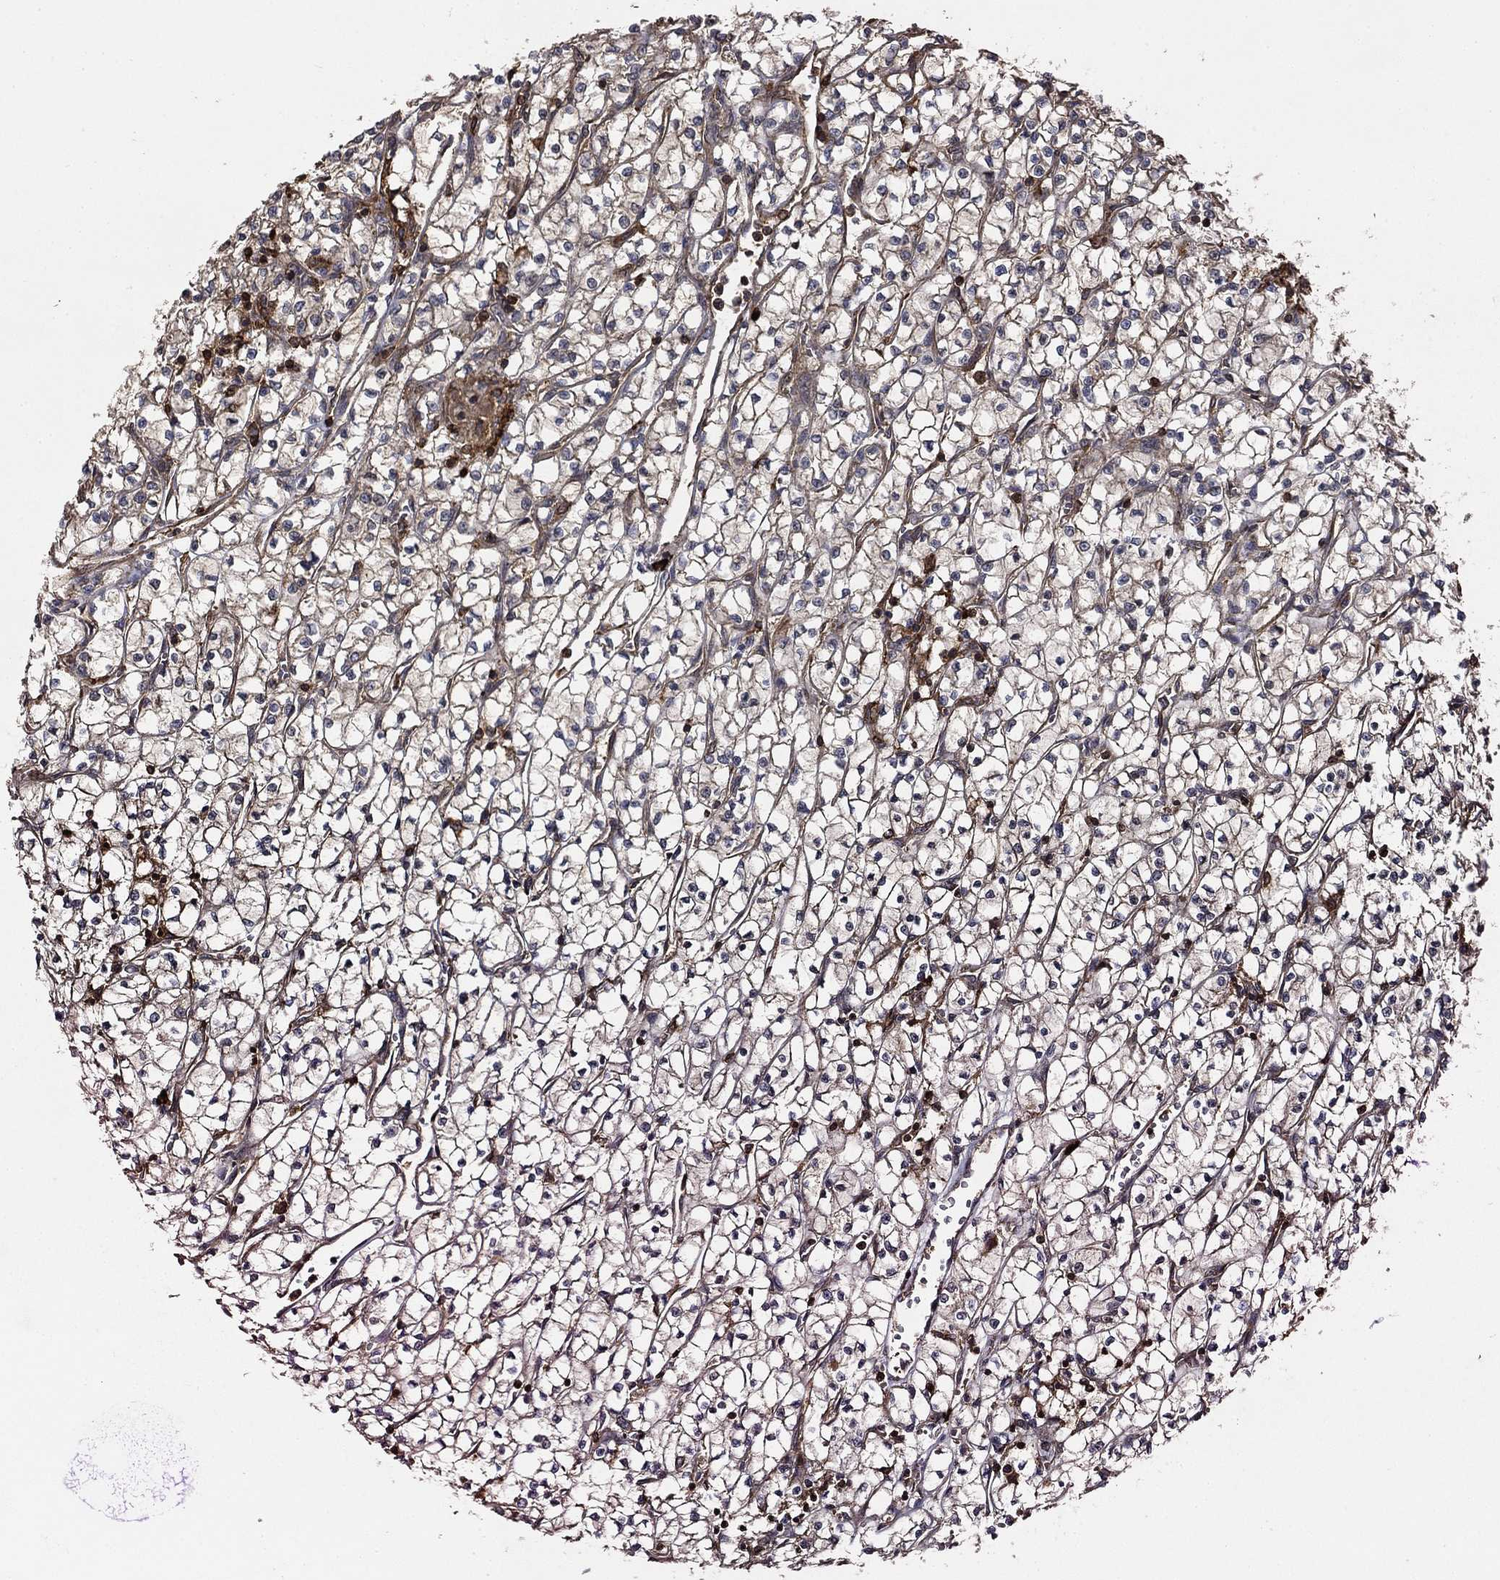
{"staining": {"intensity": "negative", "quantity": "none", "location": "none"}, "tissue": "renal cancer", "cell_type": "Tumor cells", "image_type": "cancer", "snomed": [{"axis": "morphology", "description": "Adenocarcinoma, NOS"}, {"axis": "topography", "description": "Kidney"}], "caption": "Histopathology image shows no protein positivity in tumor cells of renal cancer tissue.", "gene": "HABP4", "patient": {"sex": "female", "age": 64}}